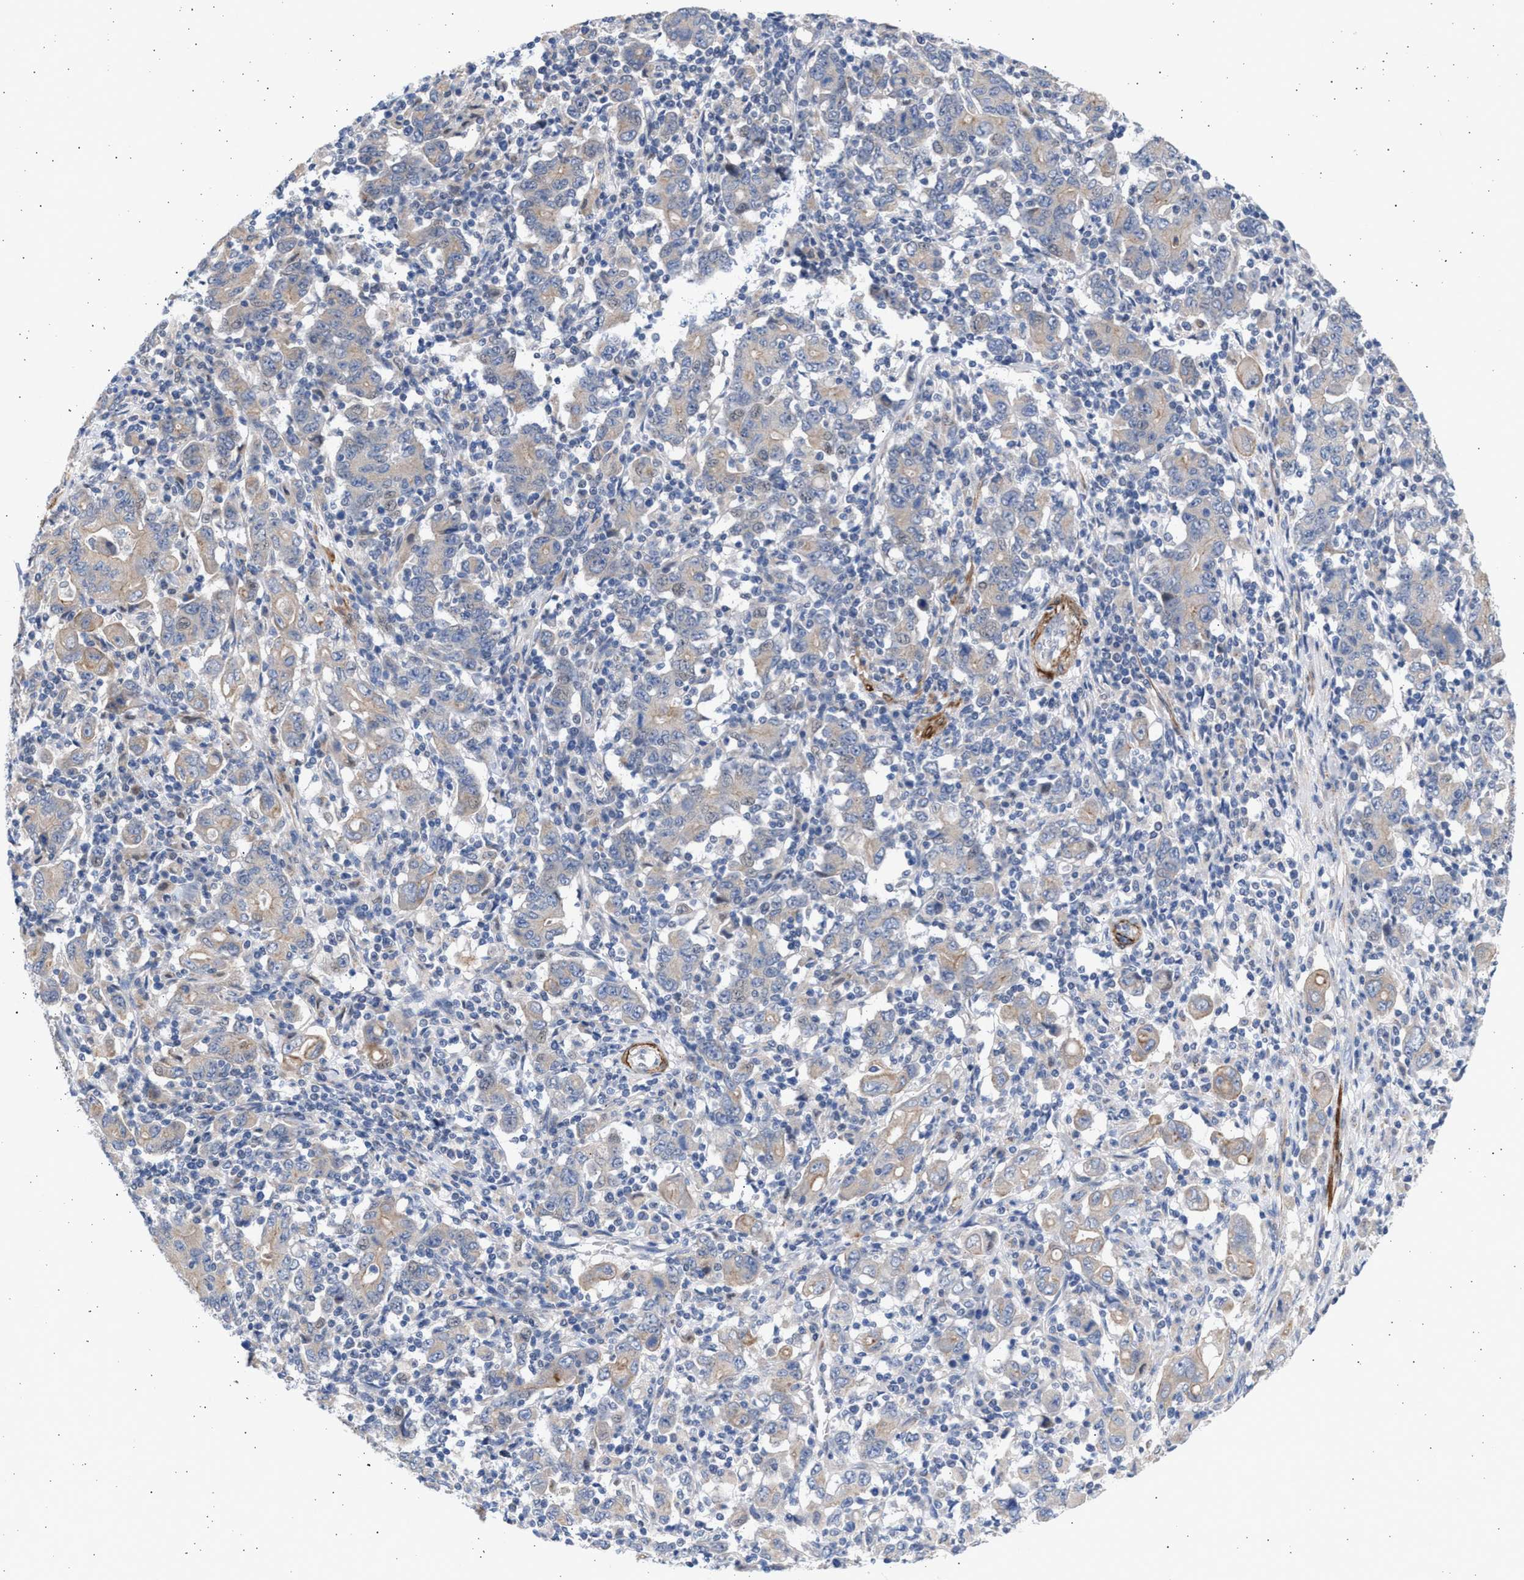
{"staining": {"intensity": "weak", "quantity": "<25%", "location": "cytoplasmic/membranous"}, "tissue": "stomach cancer", "cell_type": "Tumor cells", "image_type": "cancer", "snomed": [{"axis": "morphology", "description": "Adenocarcinoma, NOS"}, {"axis": "topography", "description": "Stomach, upper"}], "caption": "This is a photomicrograph of immunohistochemistry staining of stomach cancer, which shows no staining in tumor cells.", "gene": "NBR1", "patient": {"sex": "male", "age": 69}}